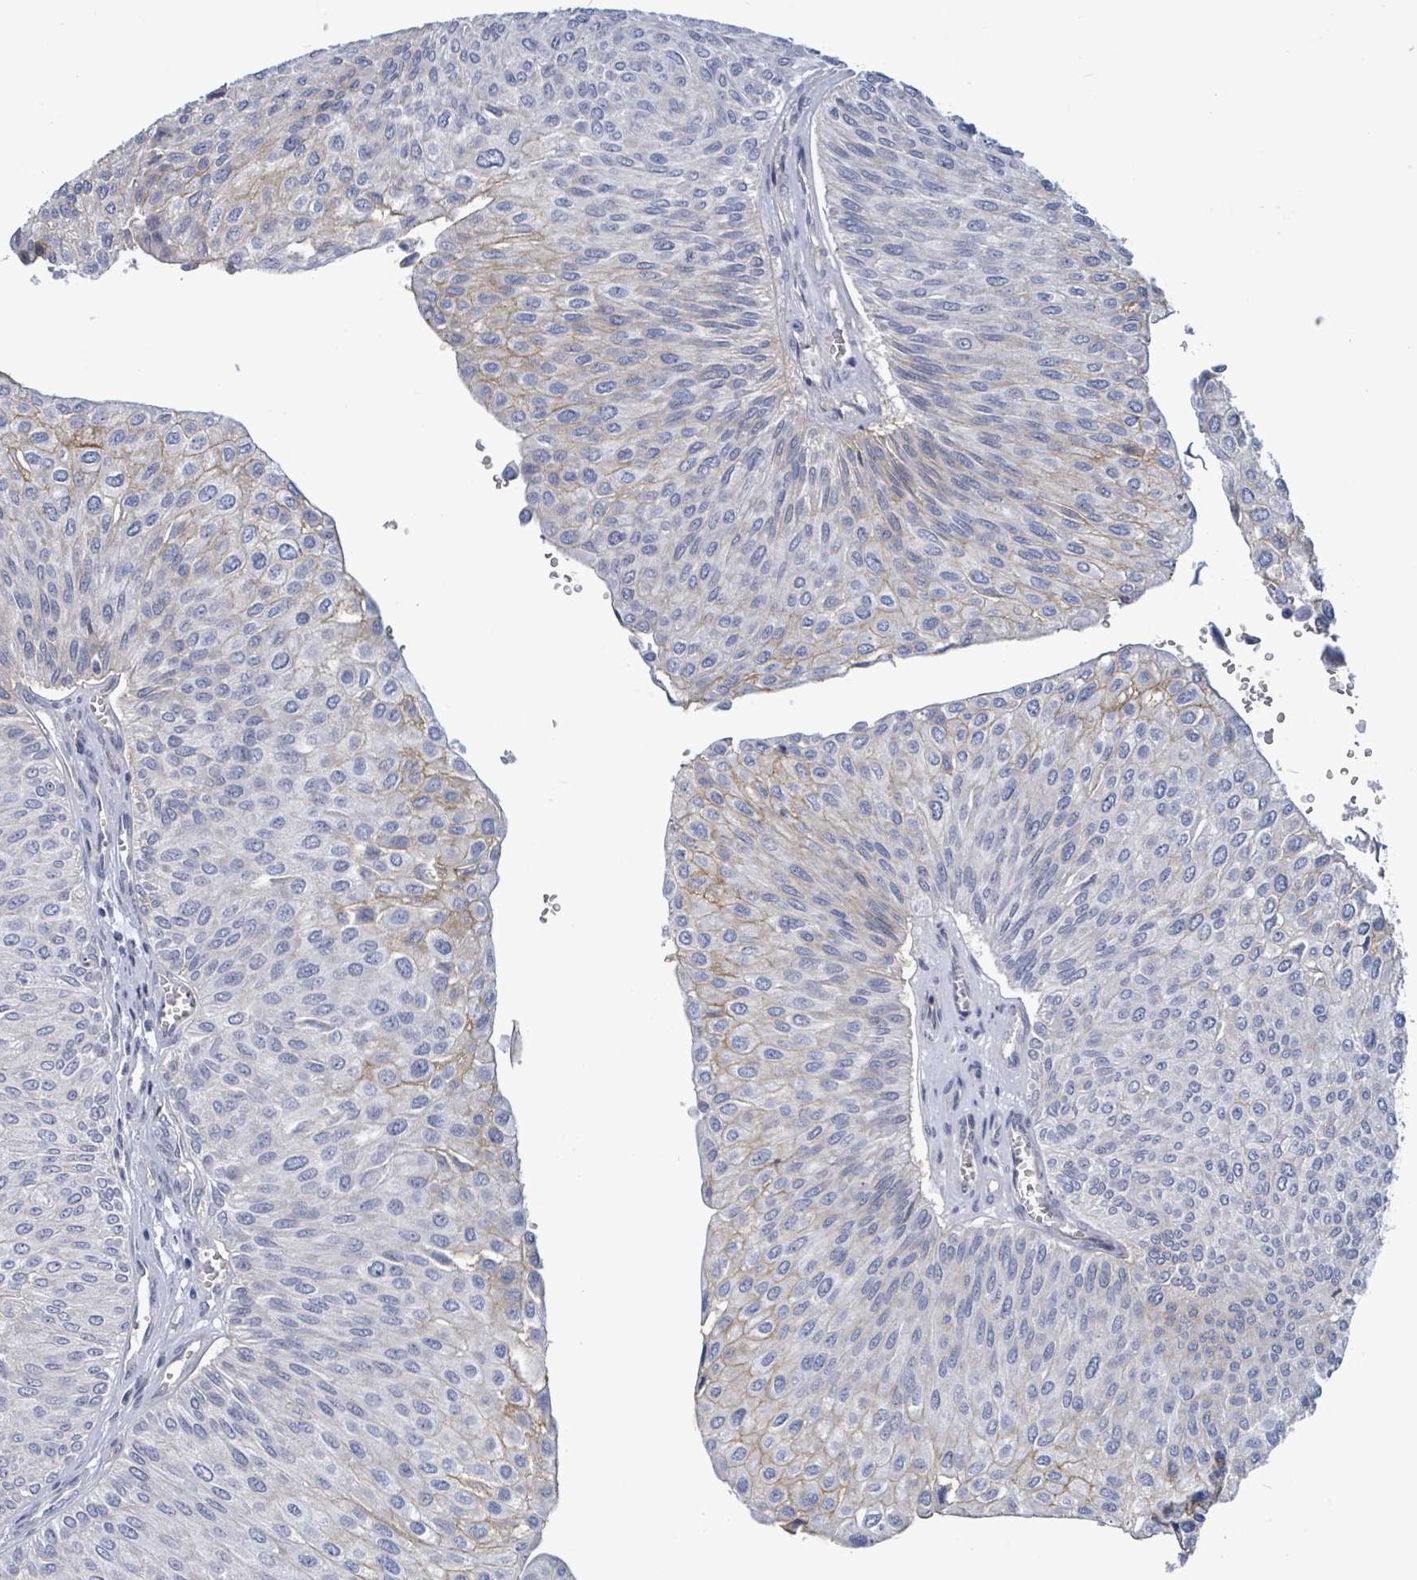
{"staining": {"intensity": "weak", "quantity": "<25%", "location": "cytoplasmic/membranous"}, "tissue": "urothelial cancer", "cell_type": "Tumor cells", "image_type": "cancer", "snomed": [{"axis": "morphology", "description": "Urothelial carcinoma, NOS"}, {"axis": "topography", "description": "Urinary bladder"}], "caption": "Tumor cells show no significant expression in urothelial cancer.", "gene": "BSG", "patient": {"sex": "male", "age": 67}}